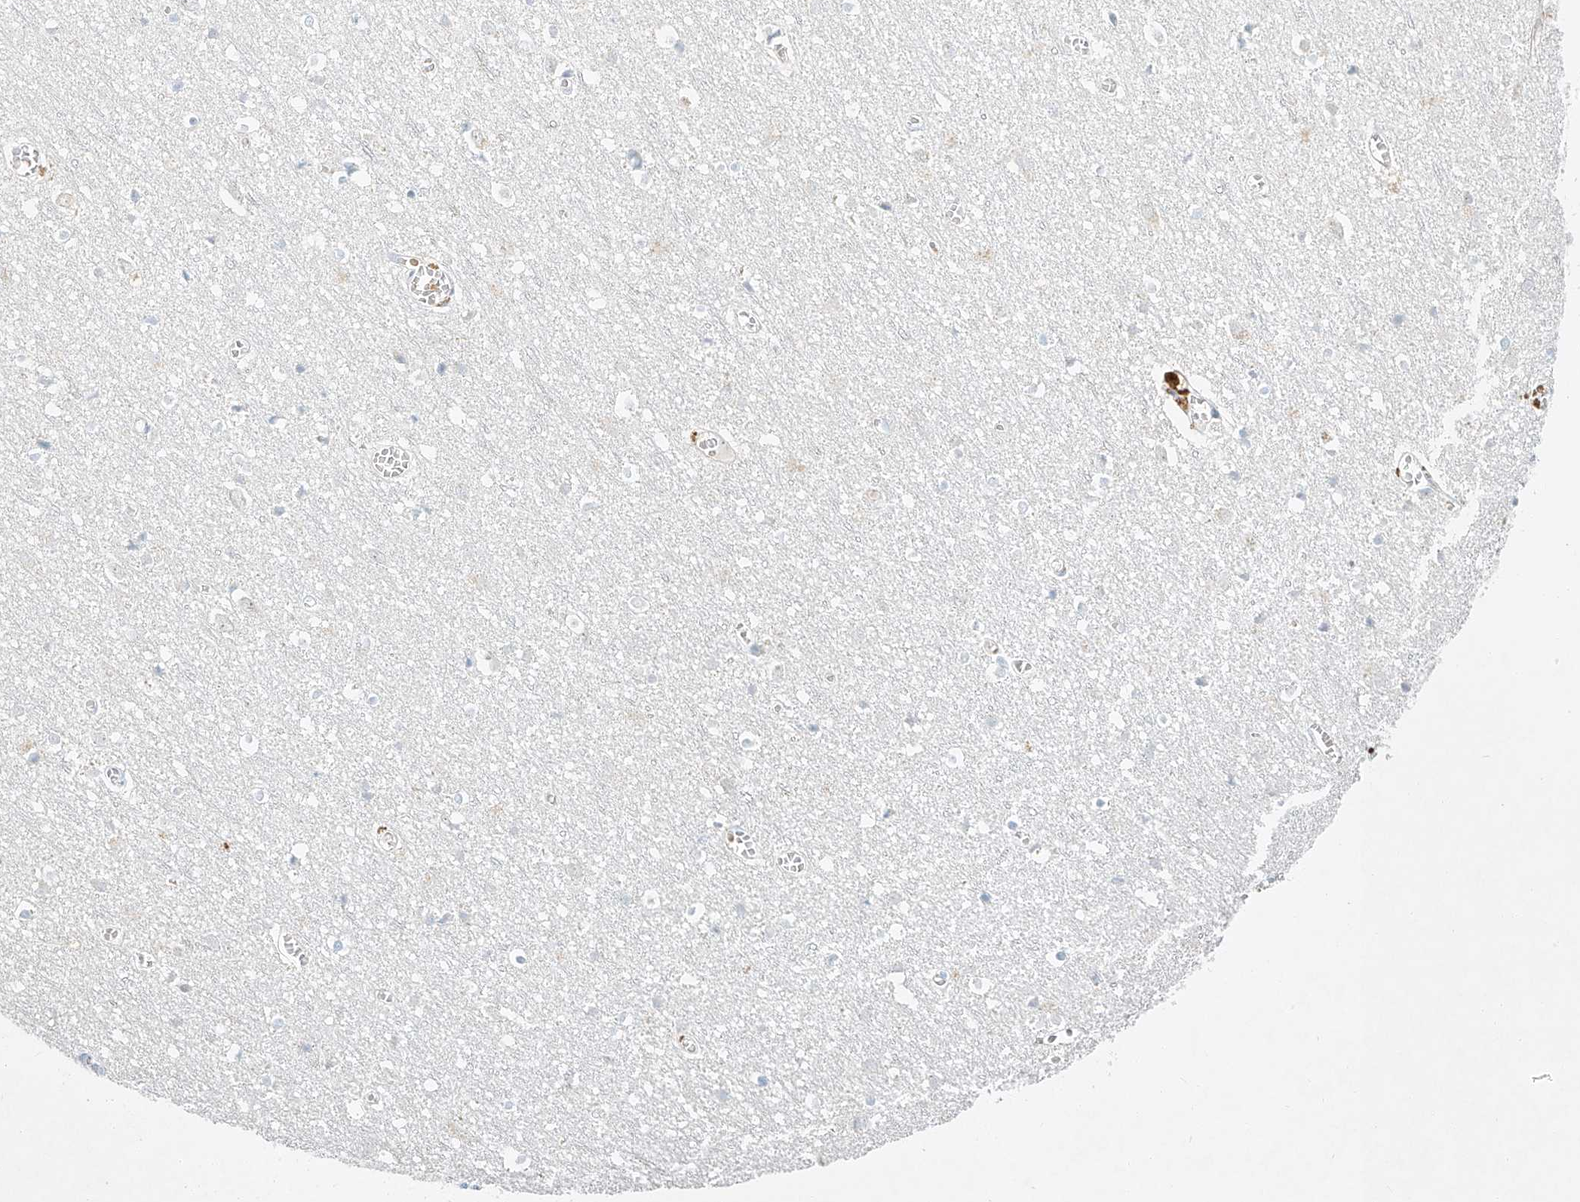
{"staining": {"intensity": "negative", "quantity": "none", "location": "none"}, "tissue": "cerebral cortex", "cell_type": "Endothelial cells", "image_type": "normal", "snomed": [{"axis": "morphology", "description": "Normal tissue, NOS"}, {"axis": "topography", "description": "Cerebral cortex"}], "caption": "Immunohistochemistry (IHC) image of benign cerebral cortex: cerebral cortex stained with DAB (3,3'-diaminobenzidine) shows no significant protein expression in endothelial cells. (Brightfield microscopy of DAB IHC at high magnification).", "gene": "SYTL3", "patient": {"sex": "female", "age": 64}}